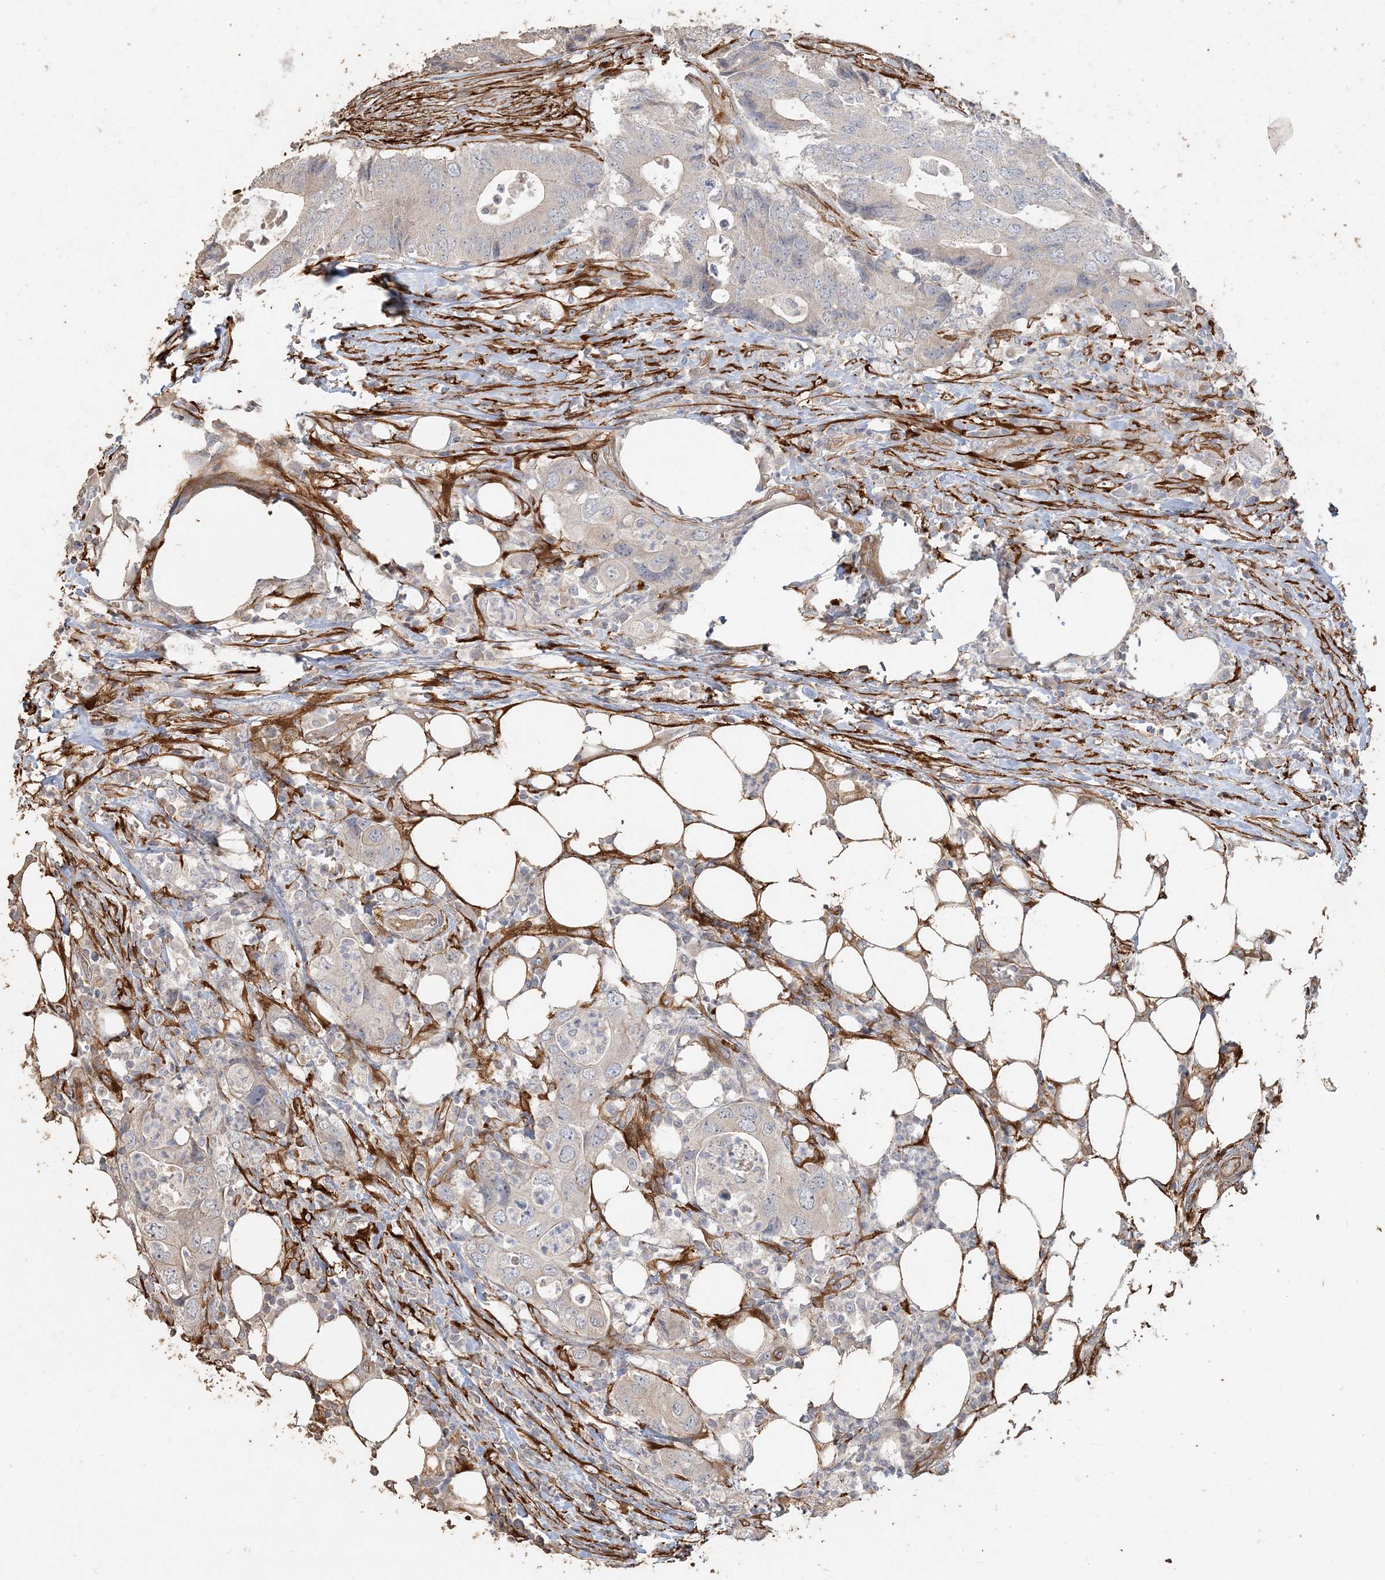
{"staining": {"intensity": "negative", "quantity": "none", "location": "none"}, "tissue": "colorectal cancer", "cell_type": "Tumor cells", "image_type": "cancer", "snomed": [{"axis": "morphology", "description": "Adenocarcinoma, NOS"}, {"axis": "topography", "description": "Colon"}], "caption": "High power microscopy histopathology image of an immunohistochemistry (IHC) histopathology image of colorectal cancer (adenocarcinoma), revealing no significant expression in tumor cells.", "gene": "RNF145", "patient": {"sex": "male", "age": 71}}